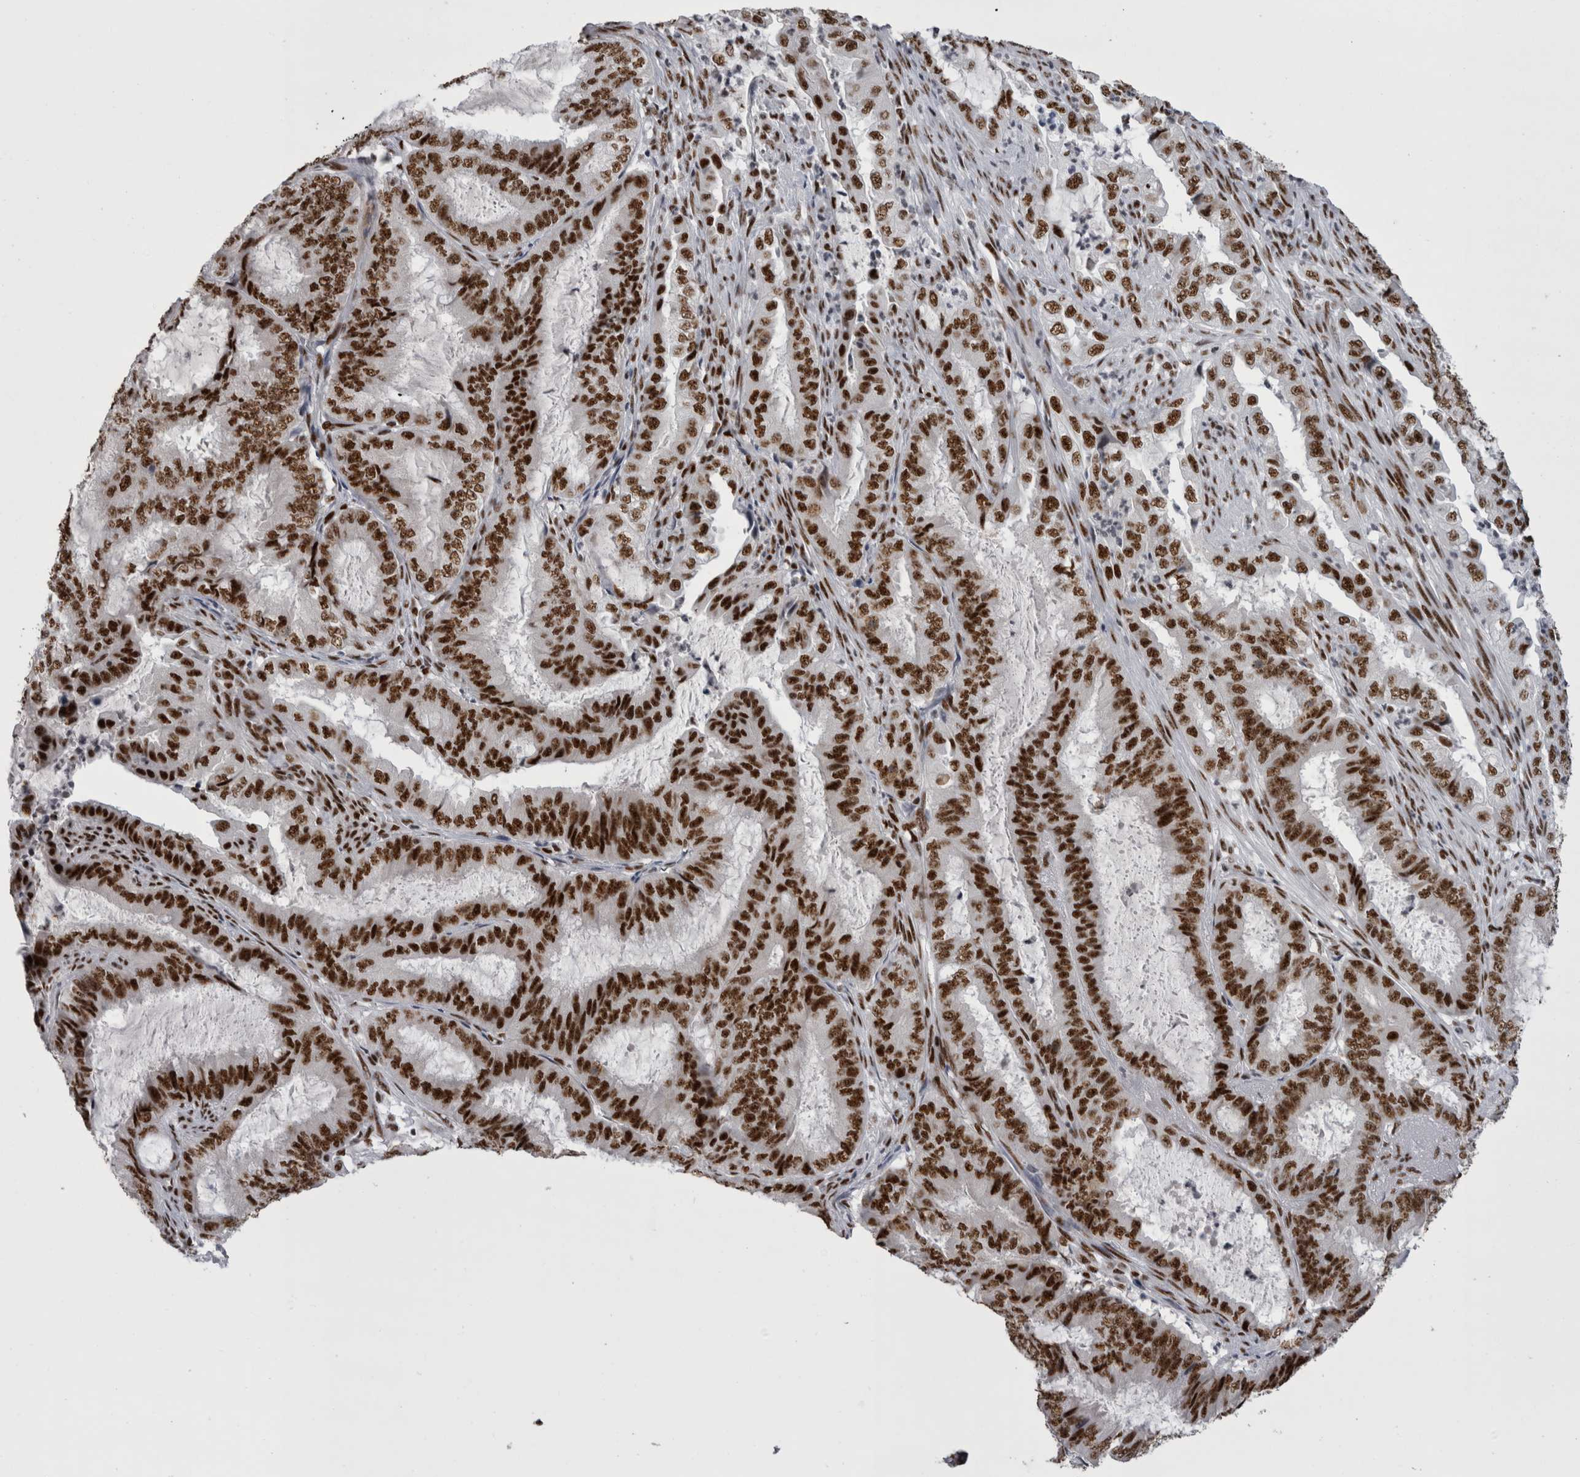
{"staining": {"intensity": "strong", "quantity": ">75%", "location": "nuclear"}, "tissue": "endometrial cancer", "cell_type": "Tumor cells", "image_type": "cancer", "snomed": [{"axis": "morphology", "description": "Adenocarcinoma, NOS"}, {"axis": "topography", "description": "Endometrium"}], "caption": "The micrograph displays staining of endometrial cancer, revealing strong nuclear protein positivity (brown color) within tumor cells.", "gene": "SNRNP40", "patient": {"sex": "female", "age": 49}}